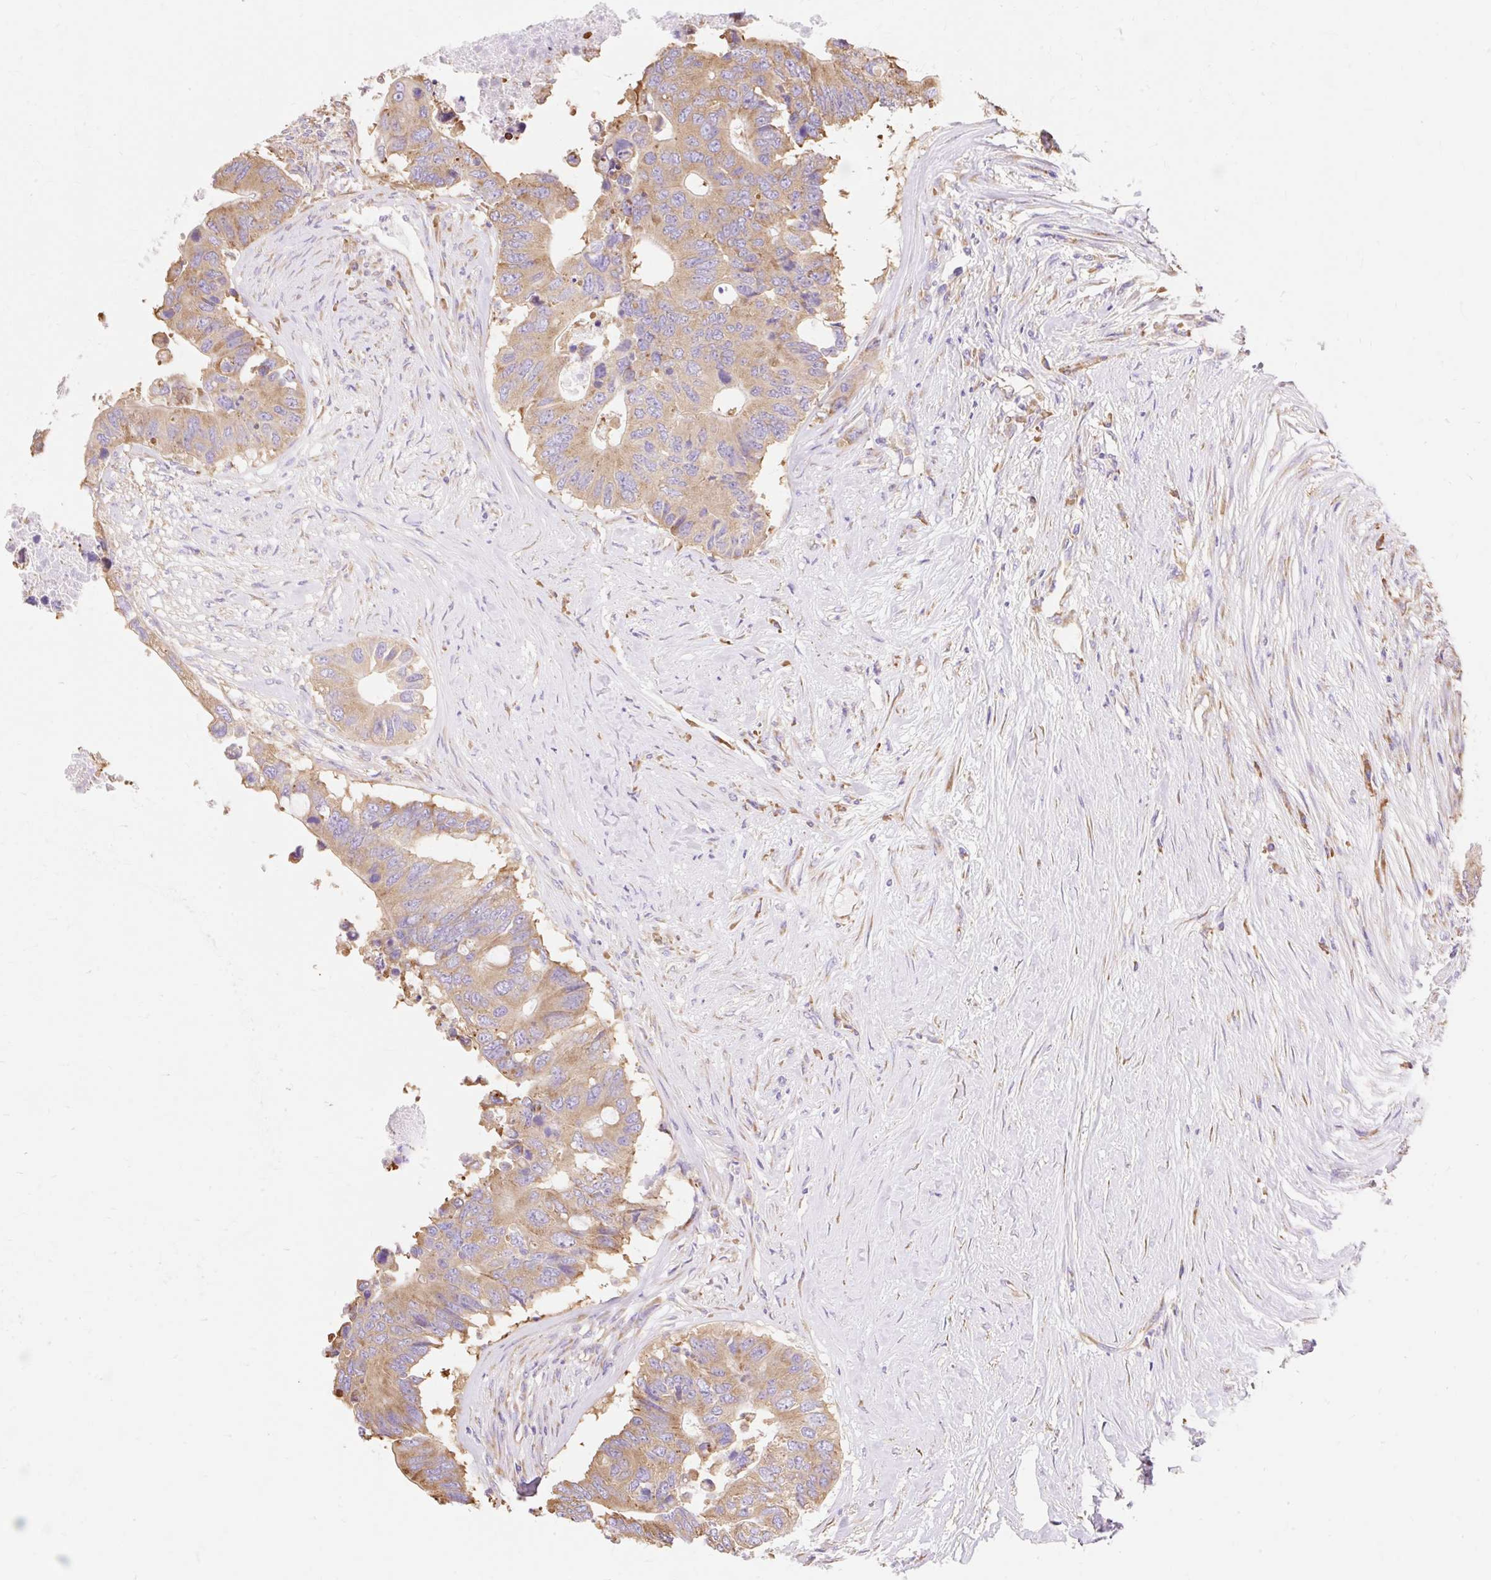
{"staining": {"intensity": "moderate", "quantity": ">75%", "location": "cytoplasmic/membranous"}, "tissue": "colorectal cancer", "cell_type": "Tumor cells", "image_type": "cancer", "snomed": [{"axis": "morphology", "description": "Adenocarcinoma, NOS"}, {"axis": "topography", "description": "Colon"}], "caption": "IHC staining of adenocarcinoma (colorectal), which displays medium levels of moderate cytoplasmic/membranous positivity in about >75% of tumor cells indicating moderate cytoplasmic/membranous protein expression. The staining was performed using DAB (3,3'-diaminobenzidine) (brown) for protein detection and nuclei were counterstained in hematoxylin (blue).", "gene": "RPS17", "patient": {"sex": "male", "age": 71}}